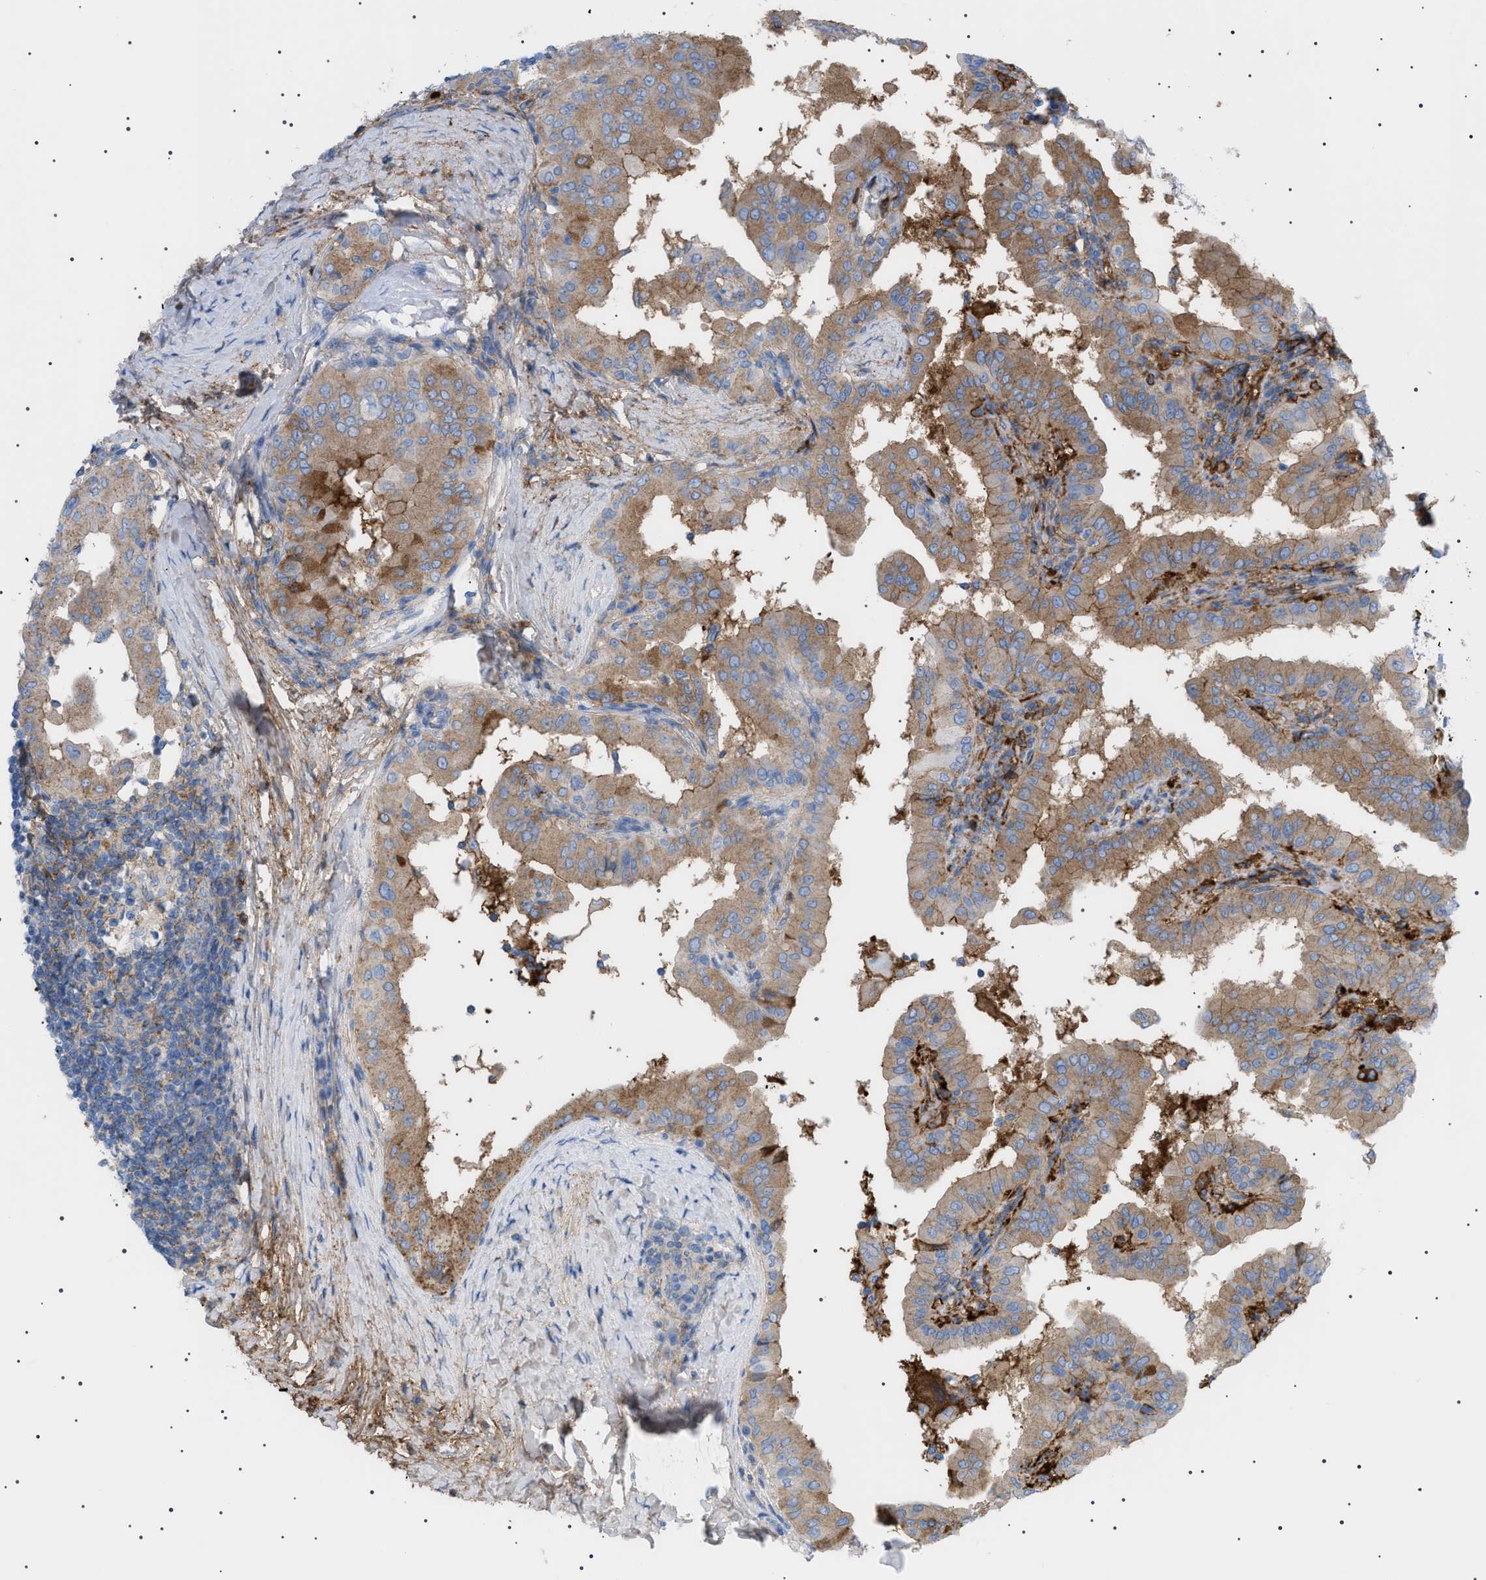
{"staining": {"intensity": "moderate", "quantity": ">75%", "location": "cytoplasmic/membranous"}, "tissue": "thyroid cancer", "cell_type": "Tumor cells", "image_type": "cancer", "snomed": [{"axis": "morphology", "description": "Papillary adenocarcinoma, NOS"}, {"axis": "topography", "description": "Thyroid gland"}], "caption": "Immunohistochemical staining of human papillary adenocarcinoma (thyroid) reveals moderate cytoplasmic/membranous protein expression in approximately >75% of tumor cells.", "gene": "LPA", "patient": {"sex": "male", "age": 33}}